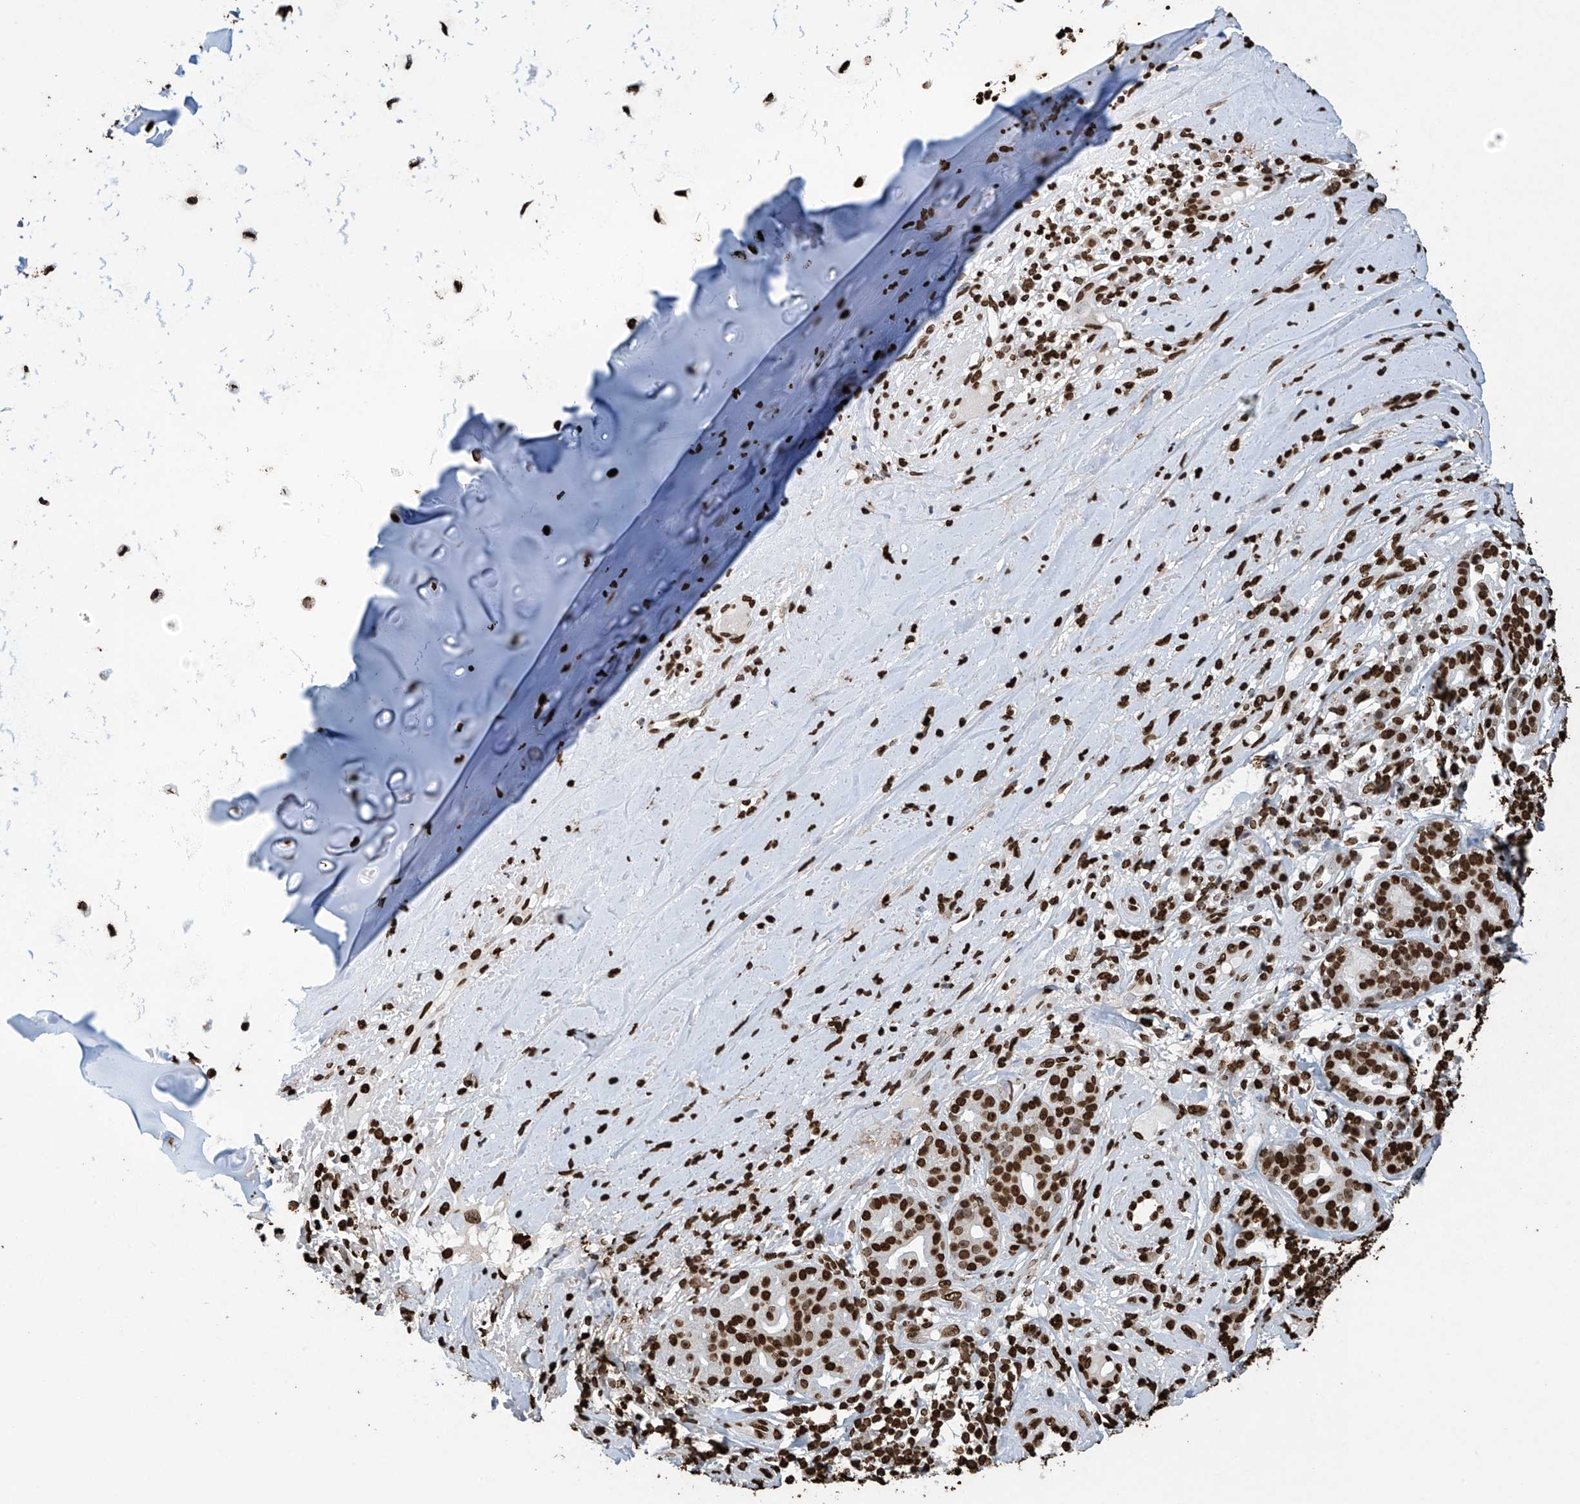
{"staining": {"intensity": "strong", "quantity": ">75%", "location": "nuclear"}, "tissue": "adipose tissue", "cell_type": "Adipocytes", "image_type": "normal", "snomed": [{"axis": "morphology", "description": "Normal tissue, NOS"}, {"axis": "morphology", "description": "Basal cell carcinoma"}, {"axis": "topography", "description": "Cartilage tissue"}, {"axis": "topography", "description": "Nasopharynx"}, {"axis": "topography", "description": "Oral tissue"}], "caption": "The photomicrograph displays staining of benign adipose tissue, revealing strong nuclear protein staining (brown color) within adipocytes. (IHC, brightfield microscopy, high magnification).", "gene": "H3", "patient": {"sex": "female", "age": 77}}